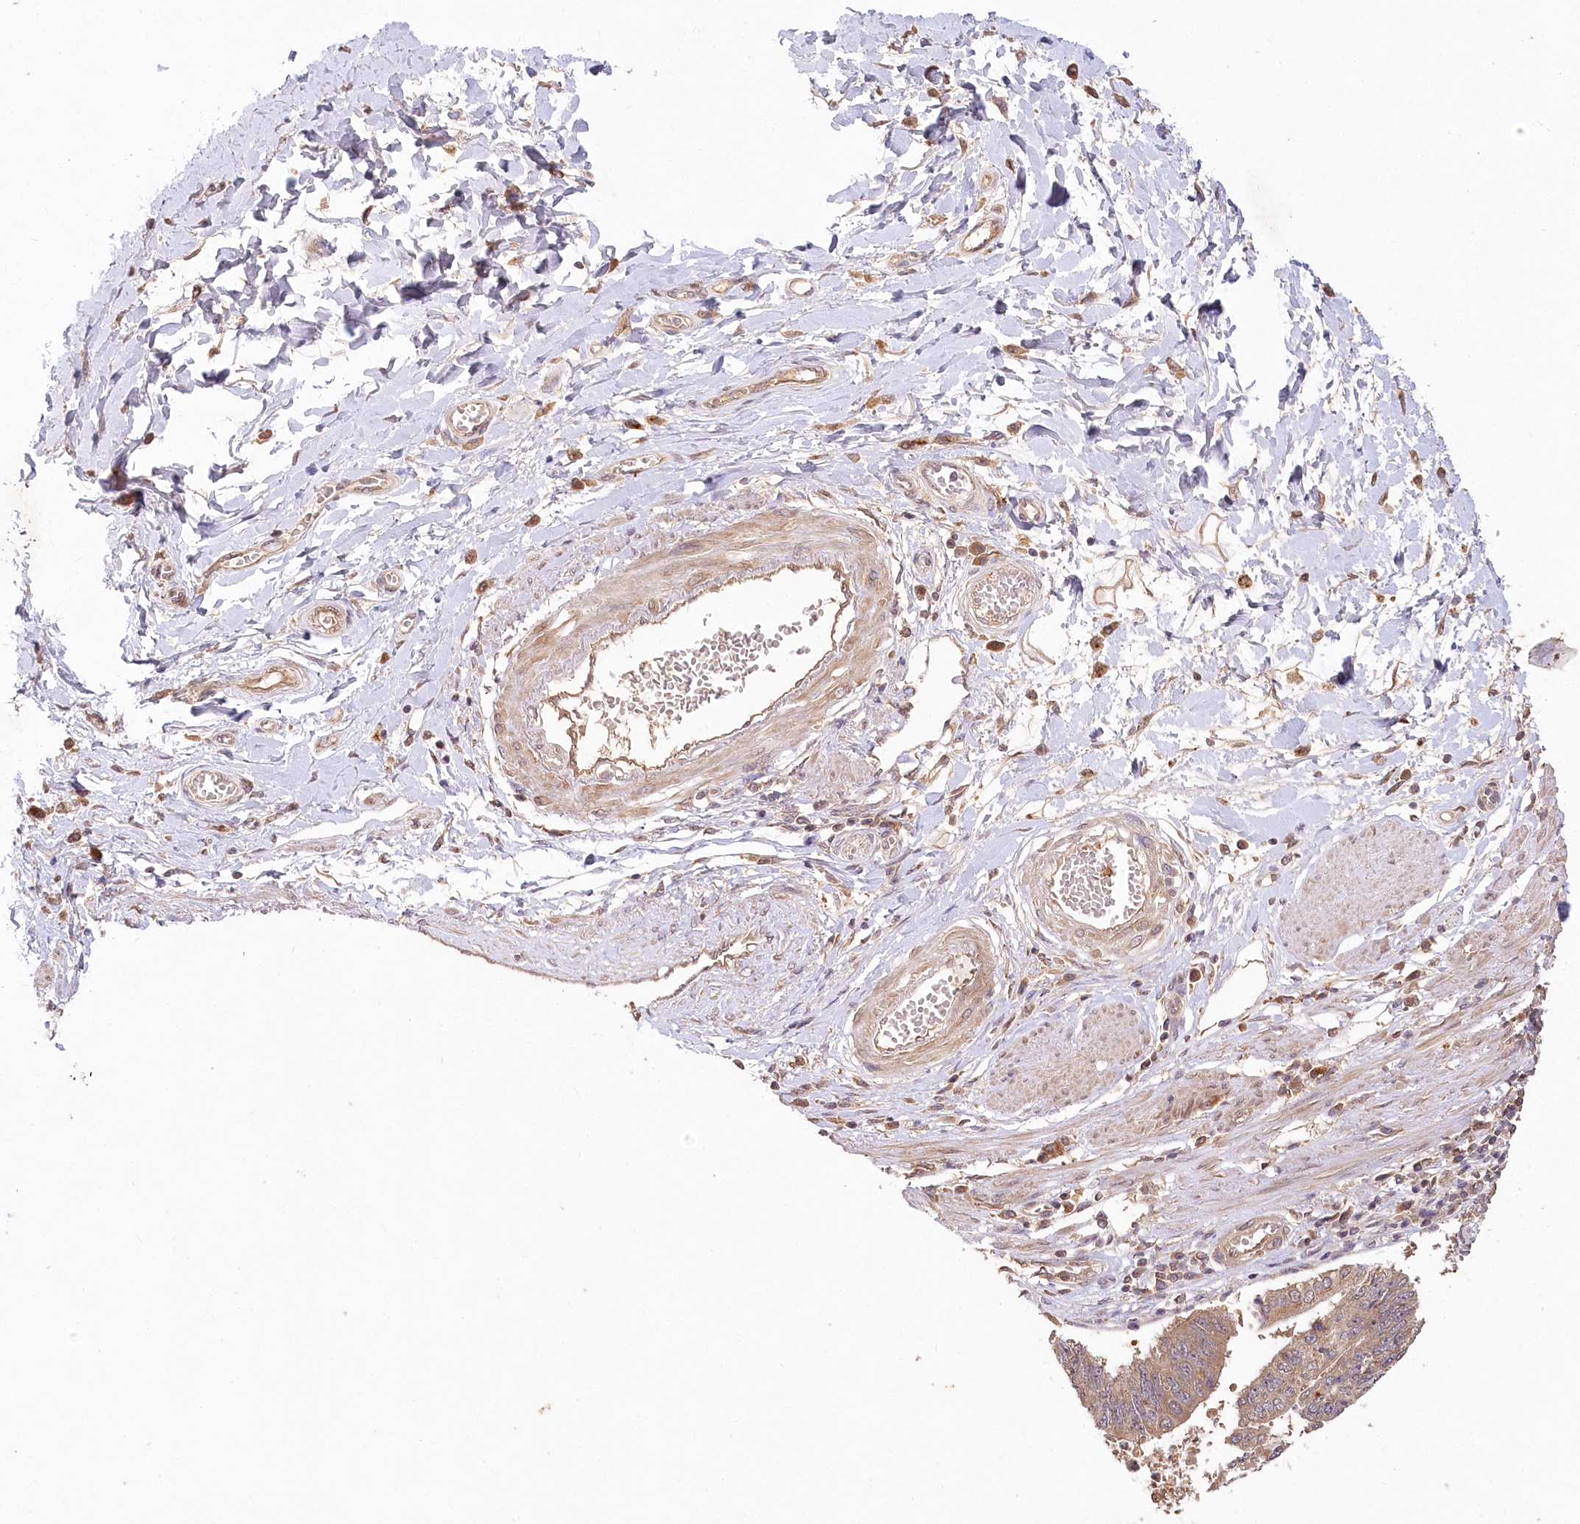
{"staining": {"intensity": "moderate", "quantity": ">75%", "location": "cytoplasmic/membranous"}, "tissue": "stomach cancer", "cell_type": "Tumor cells", "image_type": "cancer", "snomed": [{"axis": "morphology", "description": "Adenocarcinoma, NOS"}, {"axis": "topography", "description": "Stomach"}], "caption": "A micrograph of stomach cancer (adenocarcinoma) stained for a protein reveals moderate cytoplasmic/membranous brown staining in tumor cells. Using DAB (3,3'-diaminobenzidine) (brown) and hematoxylin (blue) stains, captured at high magnification using brightfield microscopy.", "gene": "IRAK1BP1", "patient": {"sex": "male", "age": 59}}